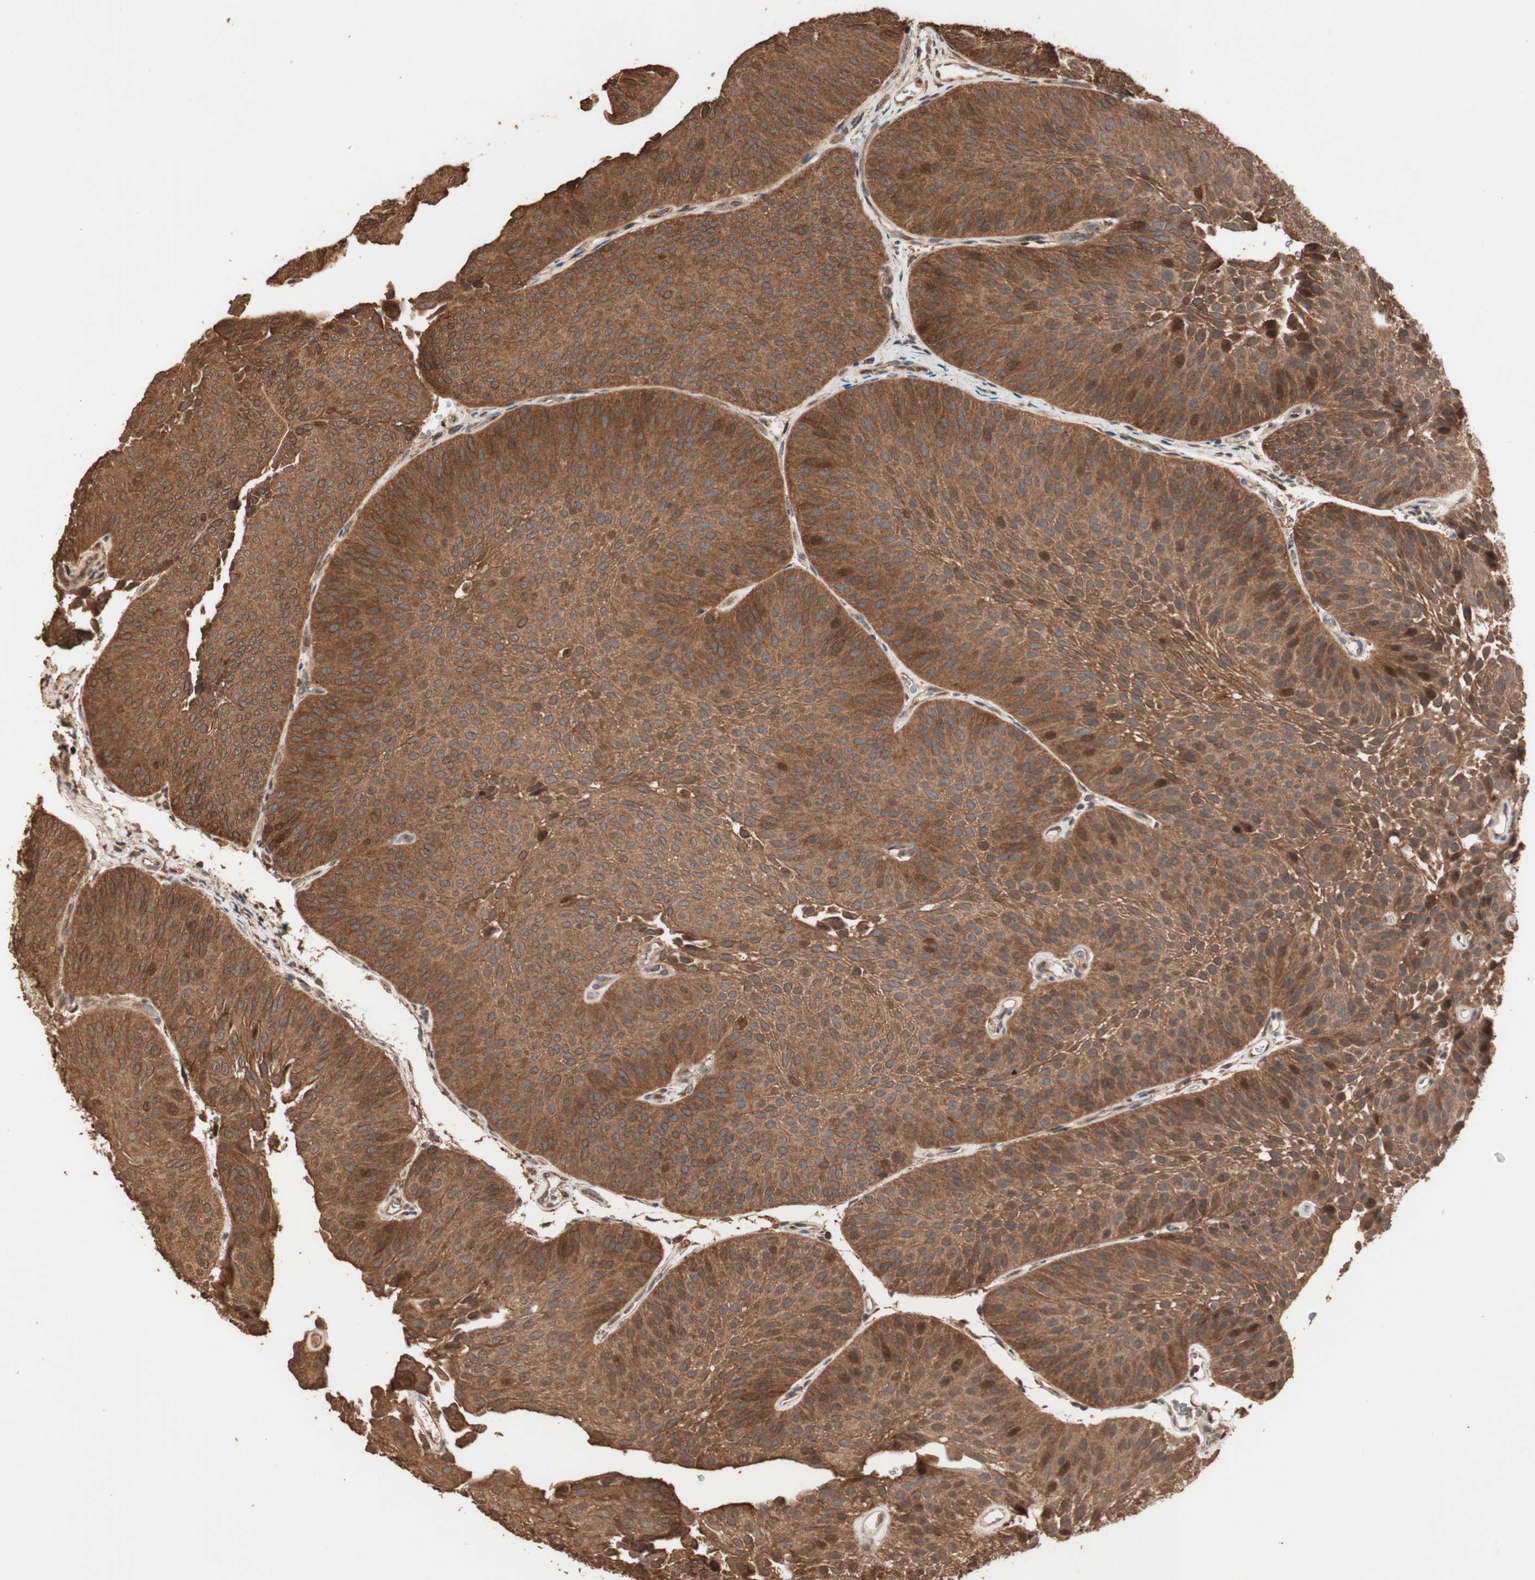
{"staining": {"intensity": "strong", "quantity": ">75%", "location": "cytoplasmic/membranous"}, "tissue": "urothelial cancer", "cell_type": "Tumor cells", "image_type": "cancer", "snomed": [{"axis": "morphology", "description": "Urothelial carcinoma, Low grade"}, {"axis": "topography", "description": "Urinary bladder"}], "caption": "An image of low-grade urothelial carcinoma stained for a protein demonstrates strong cytoplasmic/membranous brown staining in tumor cells.", "gene": "USP20", "patient": {"sex": "female", "age": 60}}